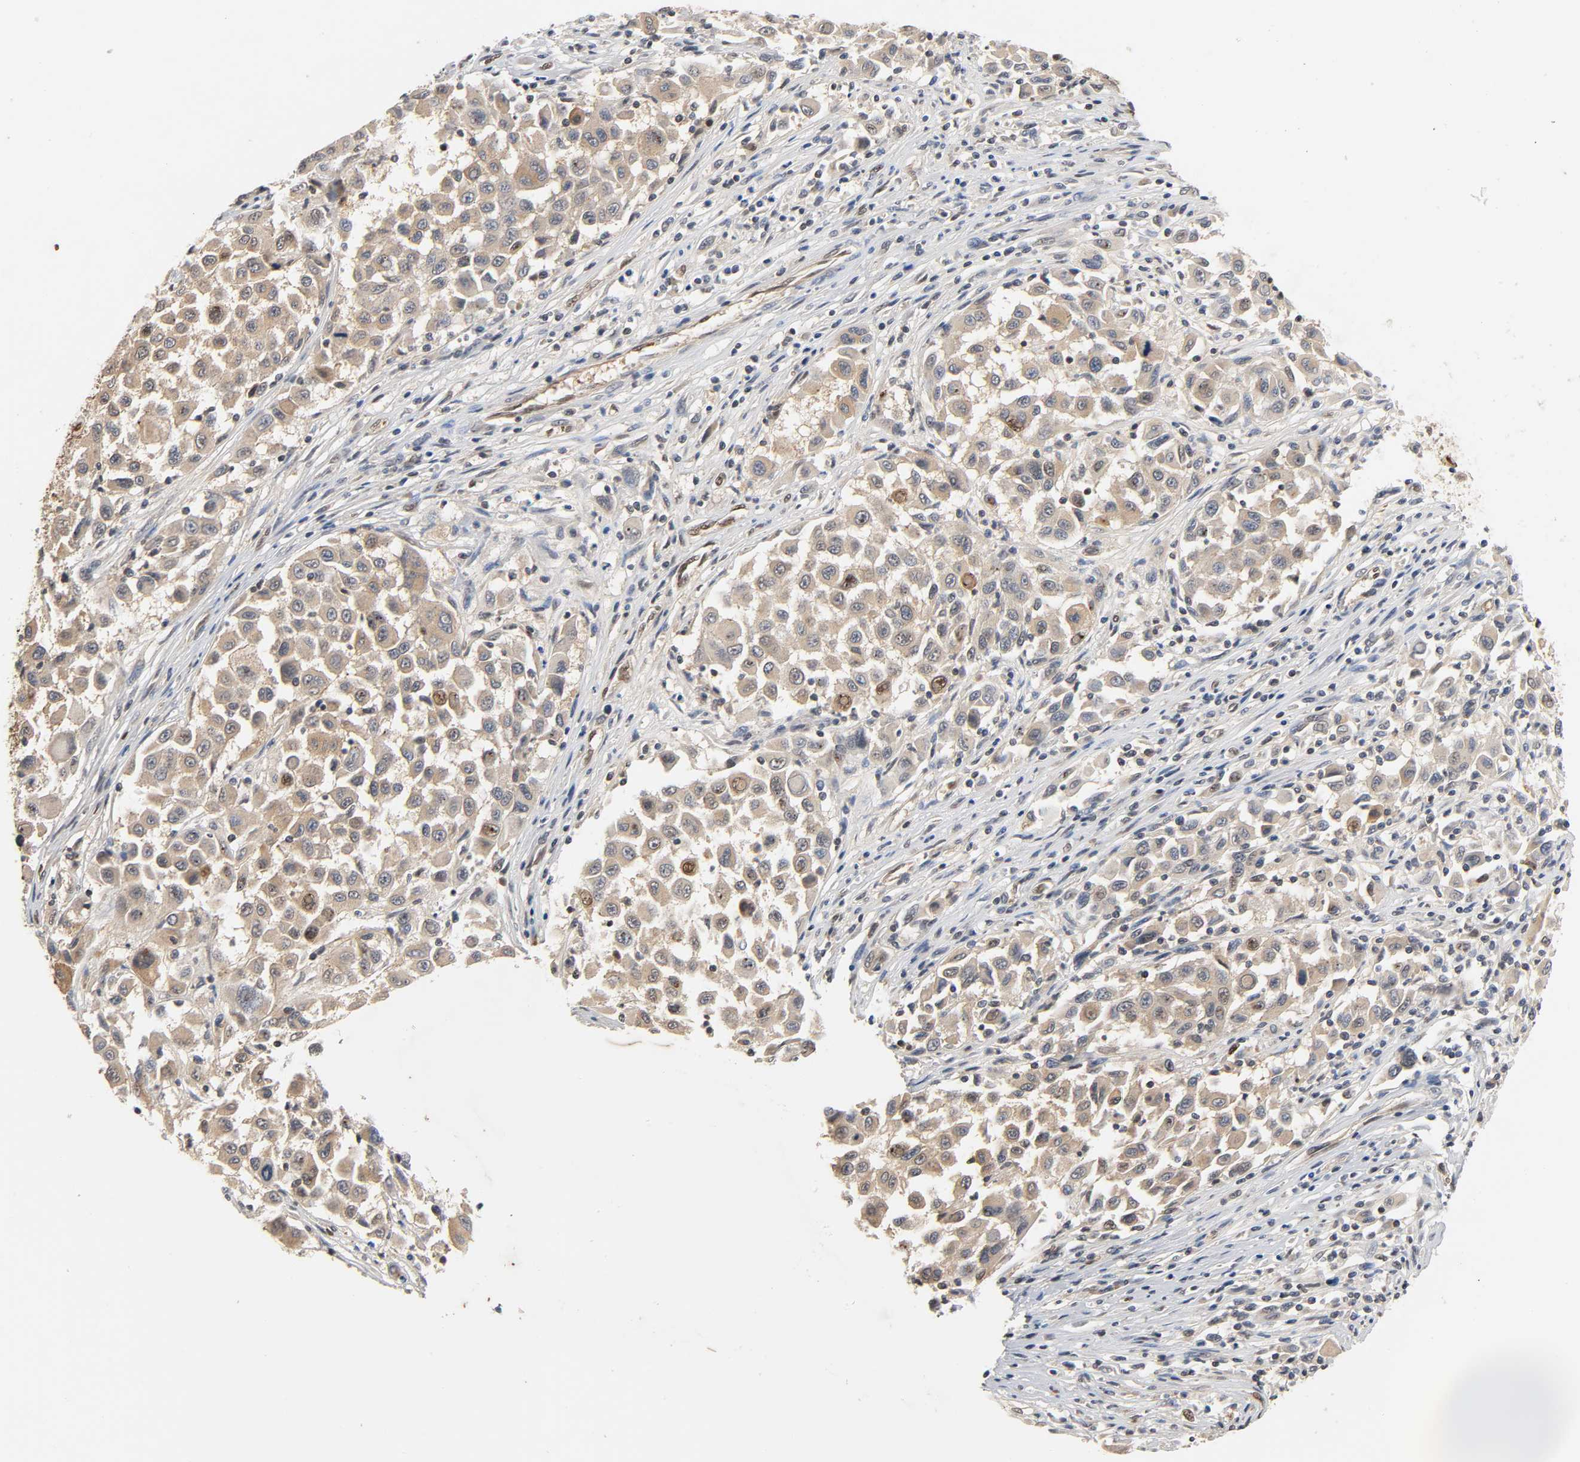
{"staining": {"intensity": "moderate", "quantity": "<25%", "location": "nuclear"}, "tissue": "melanoma", "cell_type": "Tumor cells", "image_type": "cancer", "snomed": [{"axis": "morphology", "description": "Malignant melanoma, Metastatic site"}, {"axis": "topography", "description": "Lymph node"}], "caption": "A low amount of moderate nuclear expression is seen in about <25% of tumor cells in melanoma tissue. (DAB (3,3'-diaminobenzidine) = brown stain, brightfield microscopy at high magnification).", "gene": "UBC", "patient": {"sex": "male", "age": 61}}